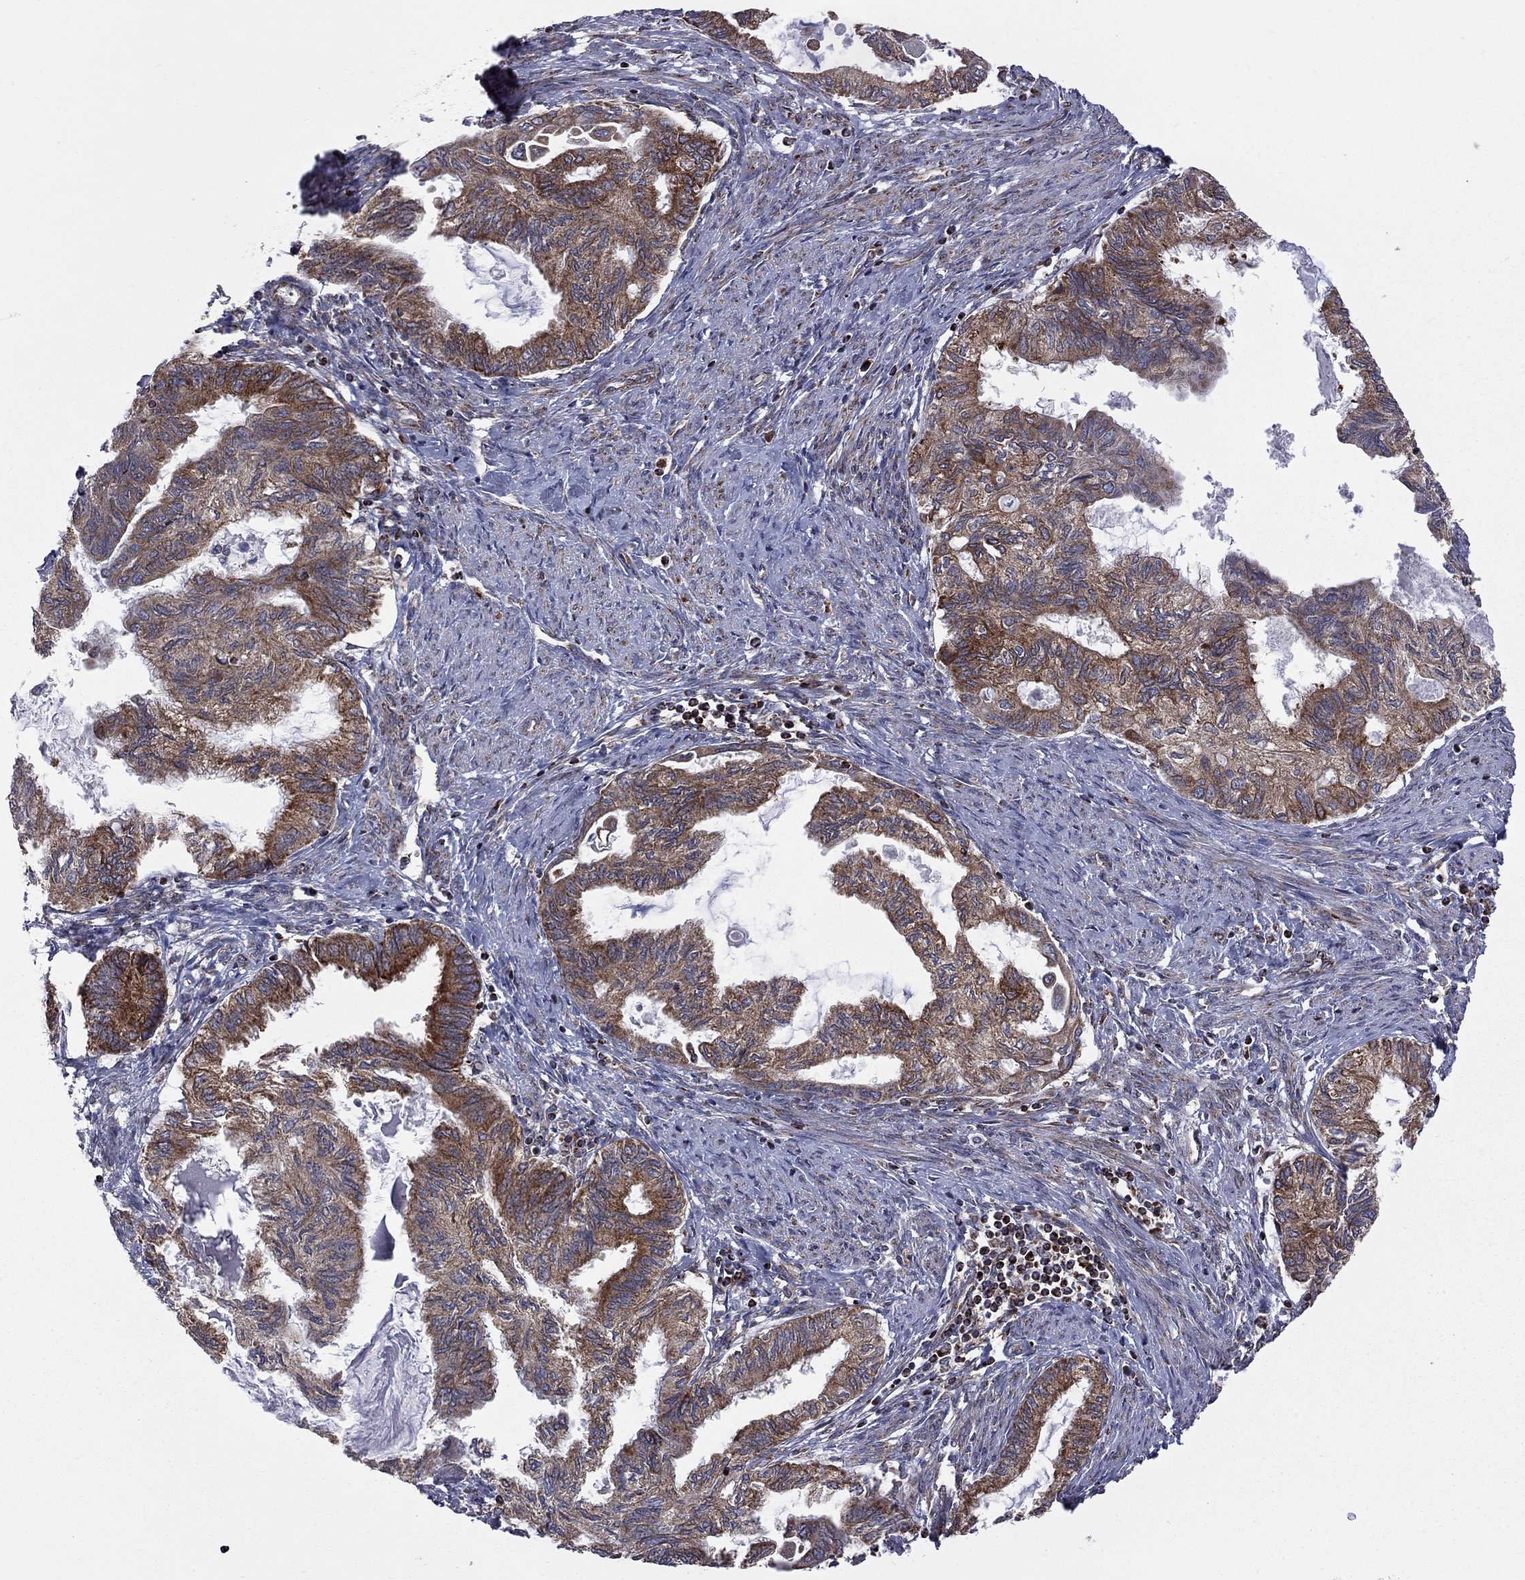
{"staining": {"intensity": "strong", "quantity": ">75%", "location": "cytoplasmic/membranous"}, "tissue": "endometrial cancer", "cell_type": "Tumor cells", "image_type": "cancer", "snomed": [{"axis": "morphology", "description": "Adenocarcinoma, NOS"}, {"axis": "topography", "description": "Endometrium"}], "caption": "Endometrial cancer (adenocarcinoma) stained with a protein marker reveals strong staining in tumor cells.", "gene": "CLPTM1", "patient": {"sex": "female", "age": 86}}